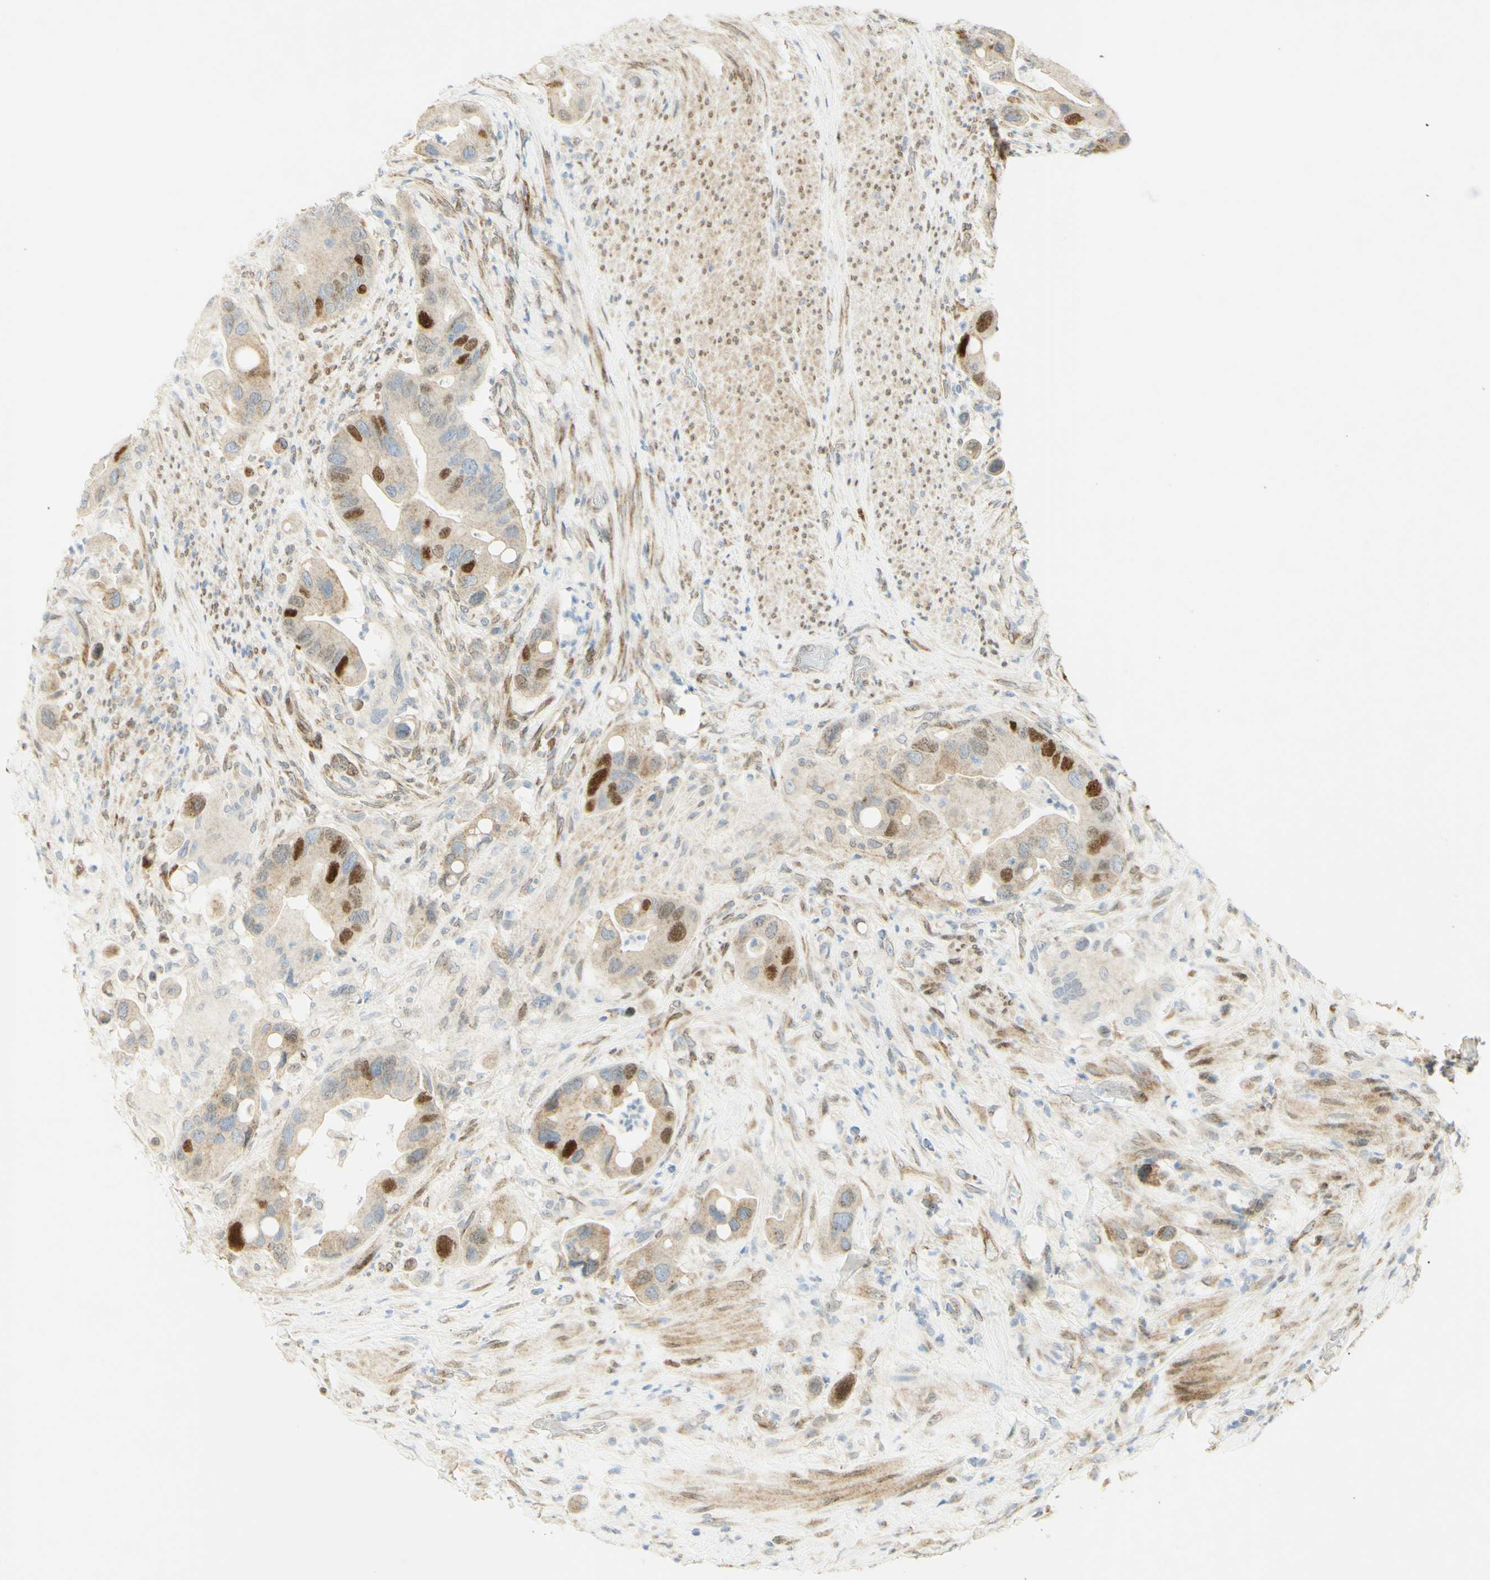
{"staining": {"intensity": "strong", "quantity": "25%-75%", "location": "nuclear"}, "tissue": "colorectal cancer", "cell_type": "Tumor cells", "image_type": "cancer", "snomed": [{"axis": "morphology", "description": "Adenocarcinoma, NOS"}, {"axis": "topography", "description": "Rectum"}], "caption": "Brown immunohistochemical staining in colorectal cancer (adenocarcinoma) displays strong nuclear expression in about 25%-75% of tumor cells.", "gene": "E2F1", "patient": {"sex": "female", "age": 57}}